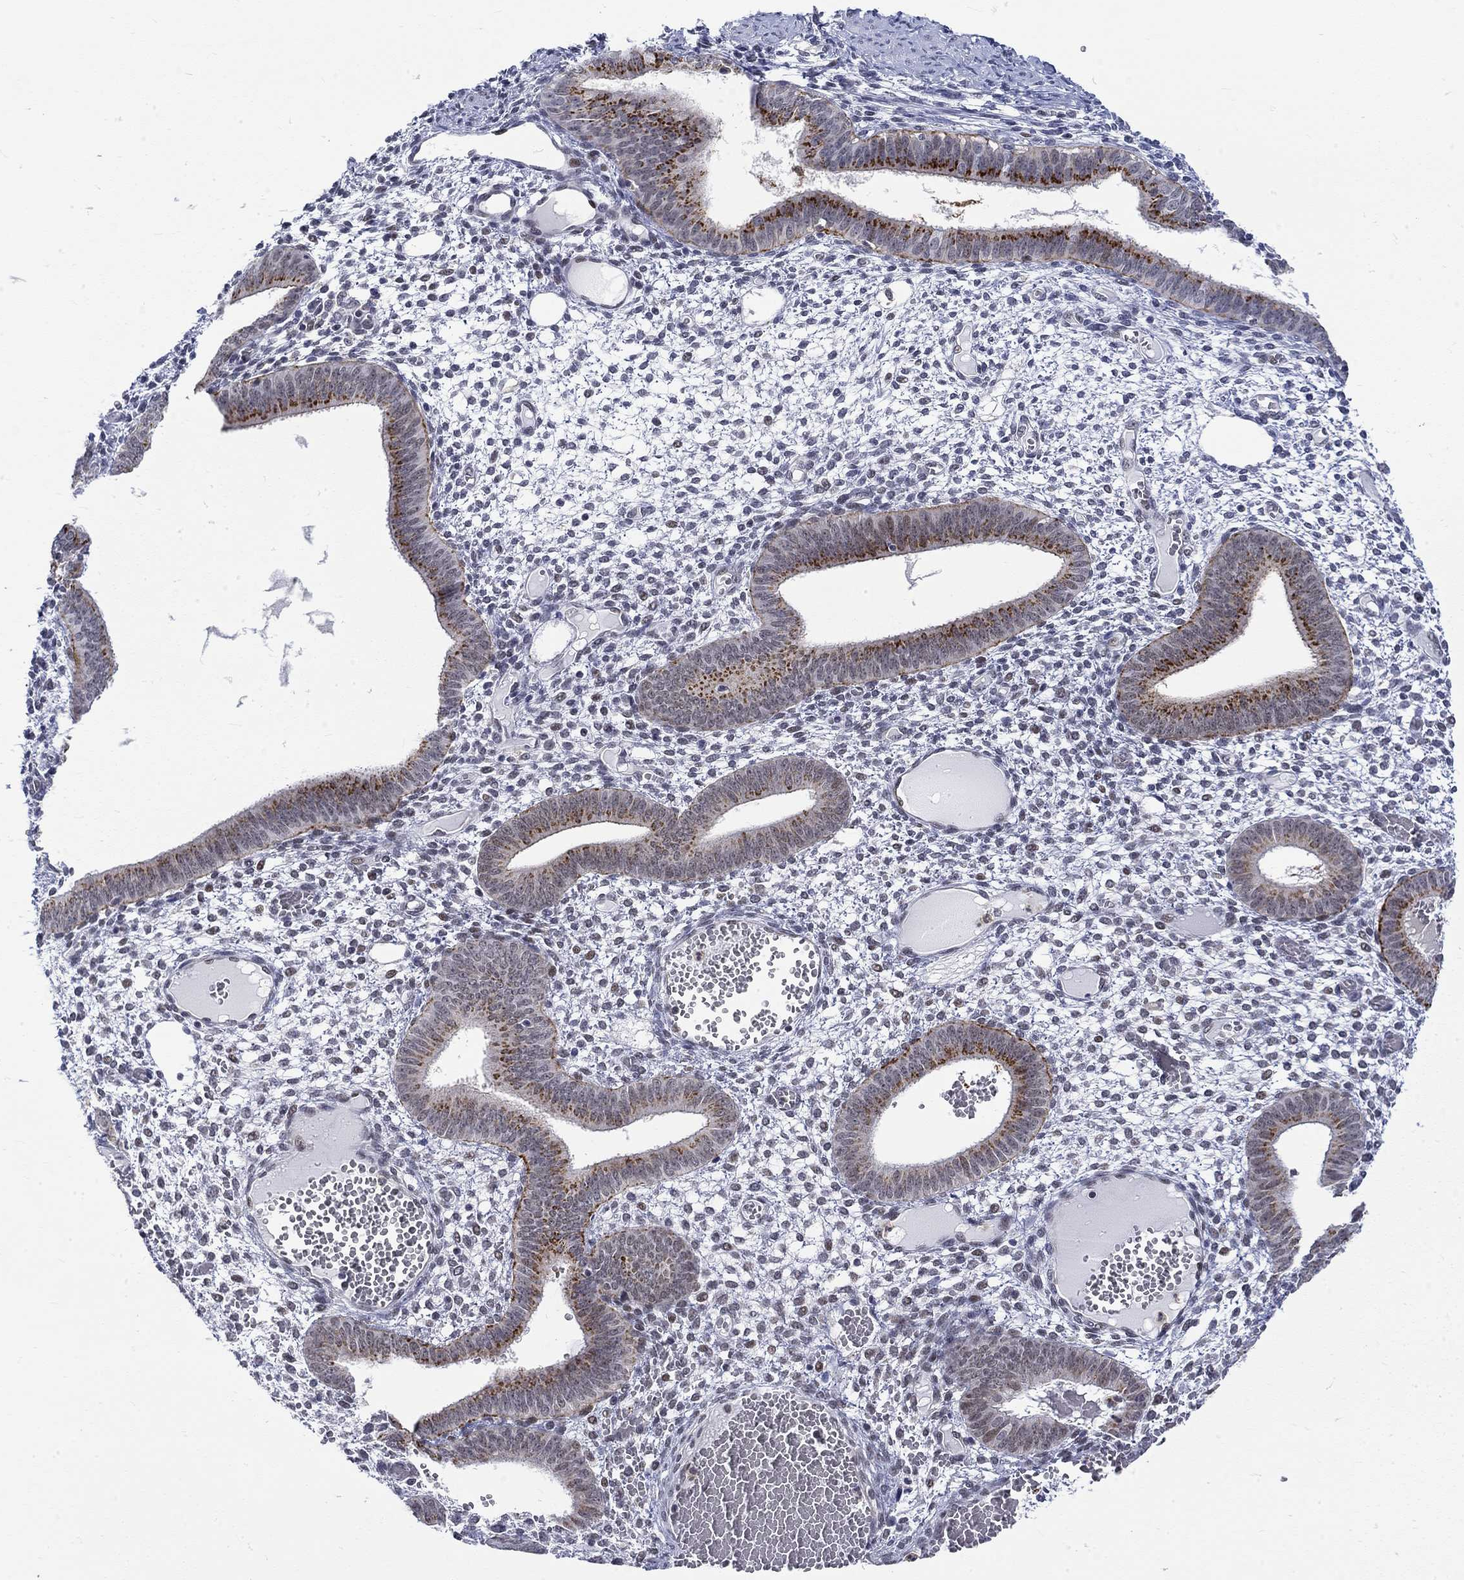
{"staining": {"intensity": "negative", "quantity": "none", "location": "none"}, "tissue": "endometrium", "cell_type": "Cells in endometrial stroma", "image_type": "normal", "snomed": [{"axis": "morphology", "description": "Normal tissue, NOS"}, {"axis": "topography", "description": "Endometrium"}], "caption": "The micrograph exhibits no significant staining in cells in endometrial stroma of endometrium. (DAB (3,3'-diaminobenzidine) immunohistochemistry visualized using brightfield microscopy, high magnification).", "gene": "ST6GALNAC1", "patient": {"sex": "female", "age": 42}}